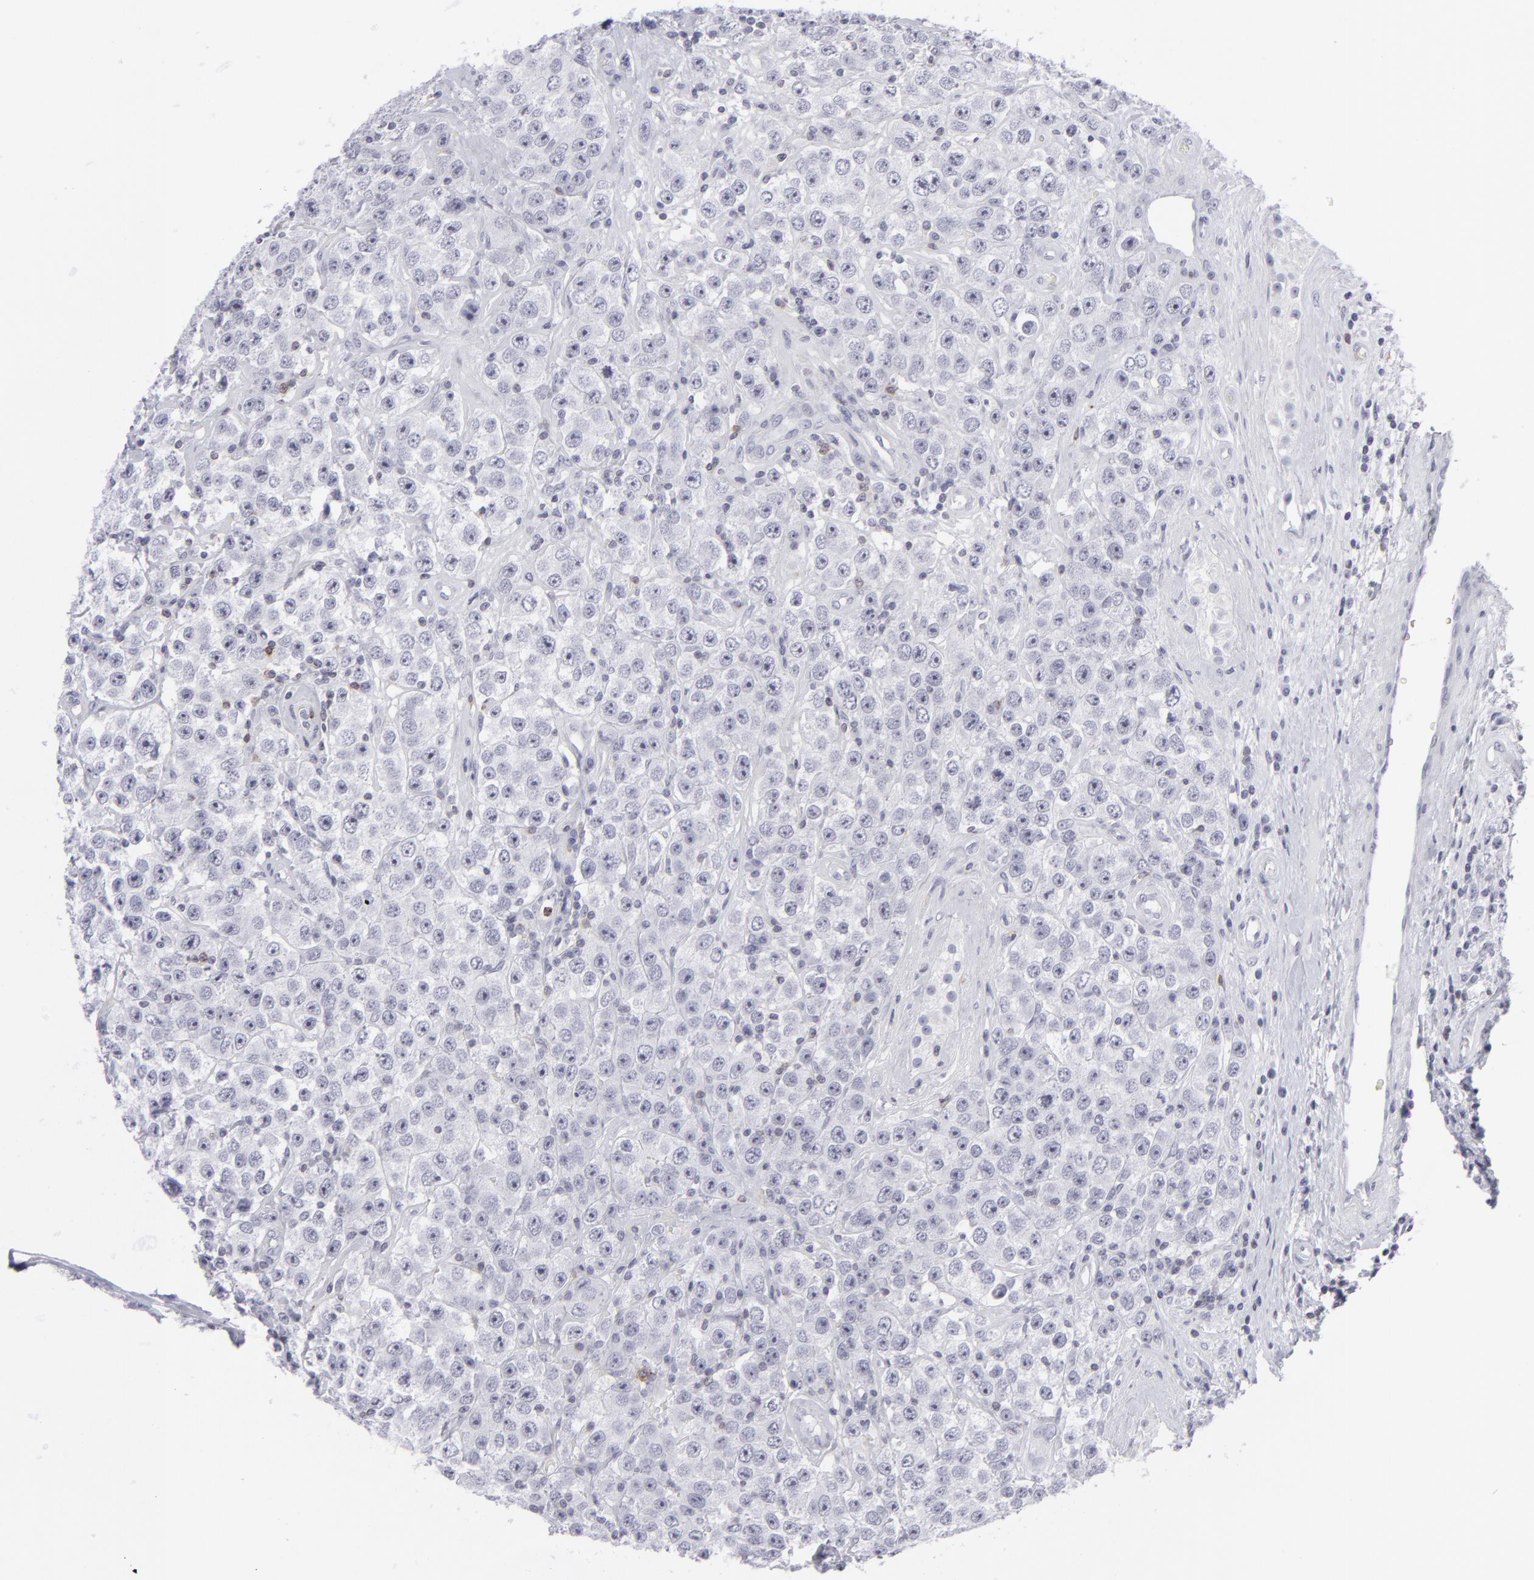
{"staining": {"intensity": "negative", "quantity": "none", "location": "none"}, "tissue": "testis cancer", "cell_type": "Tumor cells", "image_type": "cancer", "snomed": [{"axis": "morphology", "description": "Seminoma, NOS"}, {"axis": "topography", "description": "Testis"}], "caption": "This histopathology image is of testis seminoma stained with immunohistochemistry to label a protein in brown with the nuclei are counter-stained blue. There is no expression in tumor cells. (Stains: DAB IHC with hematoxylin counter stain, Microscopy: brightfield microscopy at high magnification).", "gene": "CD7", "patient": {"sex": "male", "age": 52}}